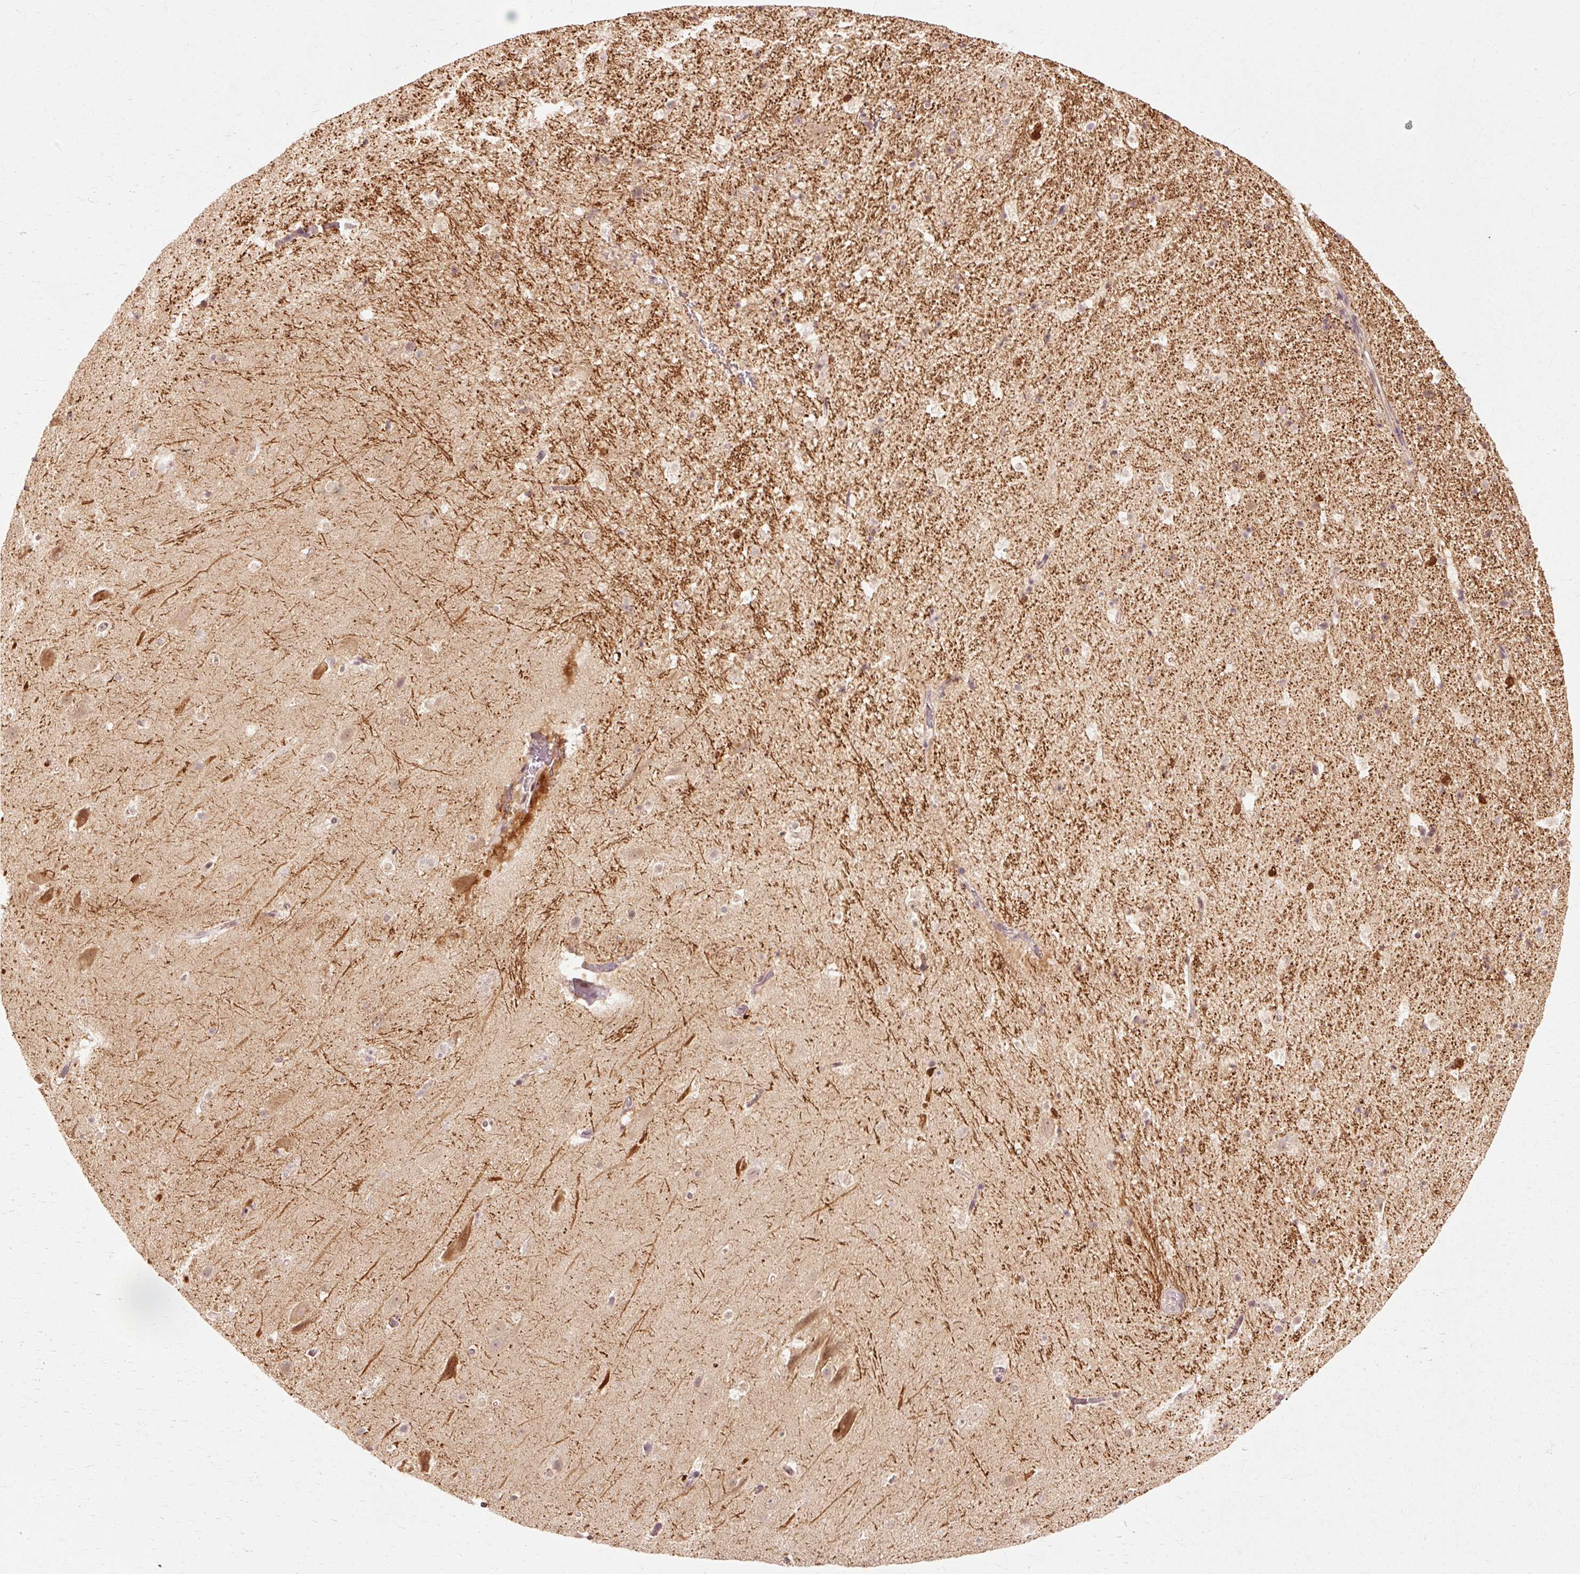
{"staining": {"intensity": "weak", "quantity": ">75%", "location": "cytoplasmic/membranous"}, "tissue": "hippocampus", "cell_type": "Glial cells", "image_type": "normal", "snomed": [{"axis": "morphology", "description": "Normal tissue, NOS"}, {"axis": "topography", "description": "Hippocampus"}], "caption": "Immunohistochemistry (IHC) of unremarkable hippocampus reveals low levels of weak cytoplasmic/membranous expression in about >75% of glial cells. The protein of interest is shown in brown color, while the nuclei are stained blue.", "gene": "RGPD5", "patient": {"sex": "male", "age": 37}}